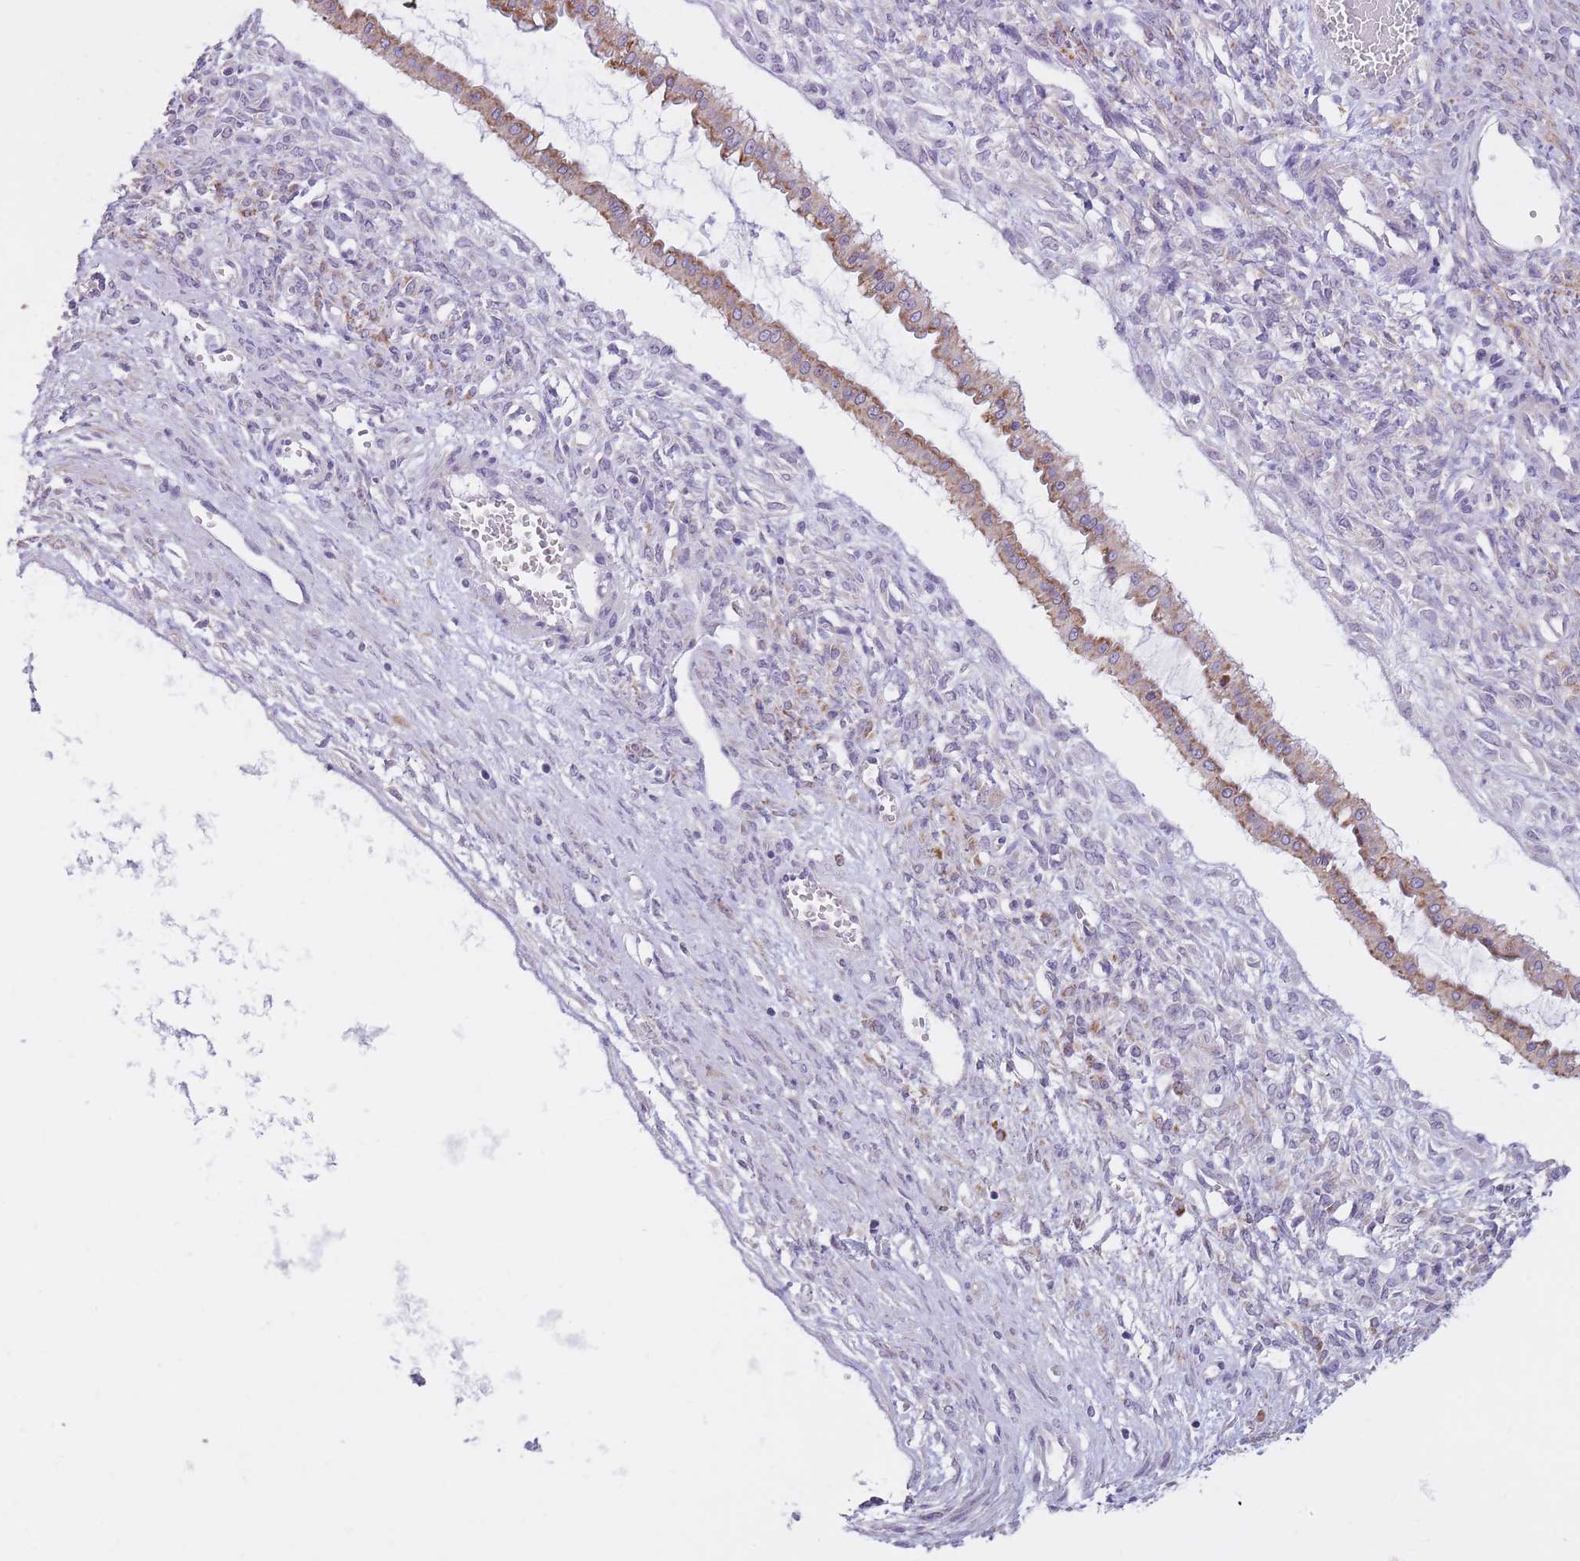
{"staining": {"intensity": "moderate", "quantity": "25%-75%", "location": "cytoplasmic/membranous"}, "tissue": "ovarian cancer", "cell_type": "Tumor cells", "image_type": "cancer", "snomed": [{"axis": "morphology", "description": "Cystadenocarcinoma, mucinous, NOS"}, {"axis": "topography", "description": "Ovary"}], "caption": "Ovarian cancer (mucinous cystadenocarcinoma) stained for a protein (brown) shows moderate cytoplasmic/membranous positive positivity in approximately 25%-75% of tumor cells.", "gene": "RNF170", "patient": {"sex": "female", "age": 73}}